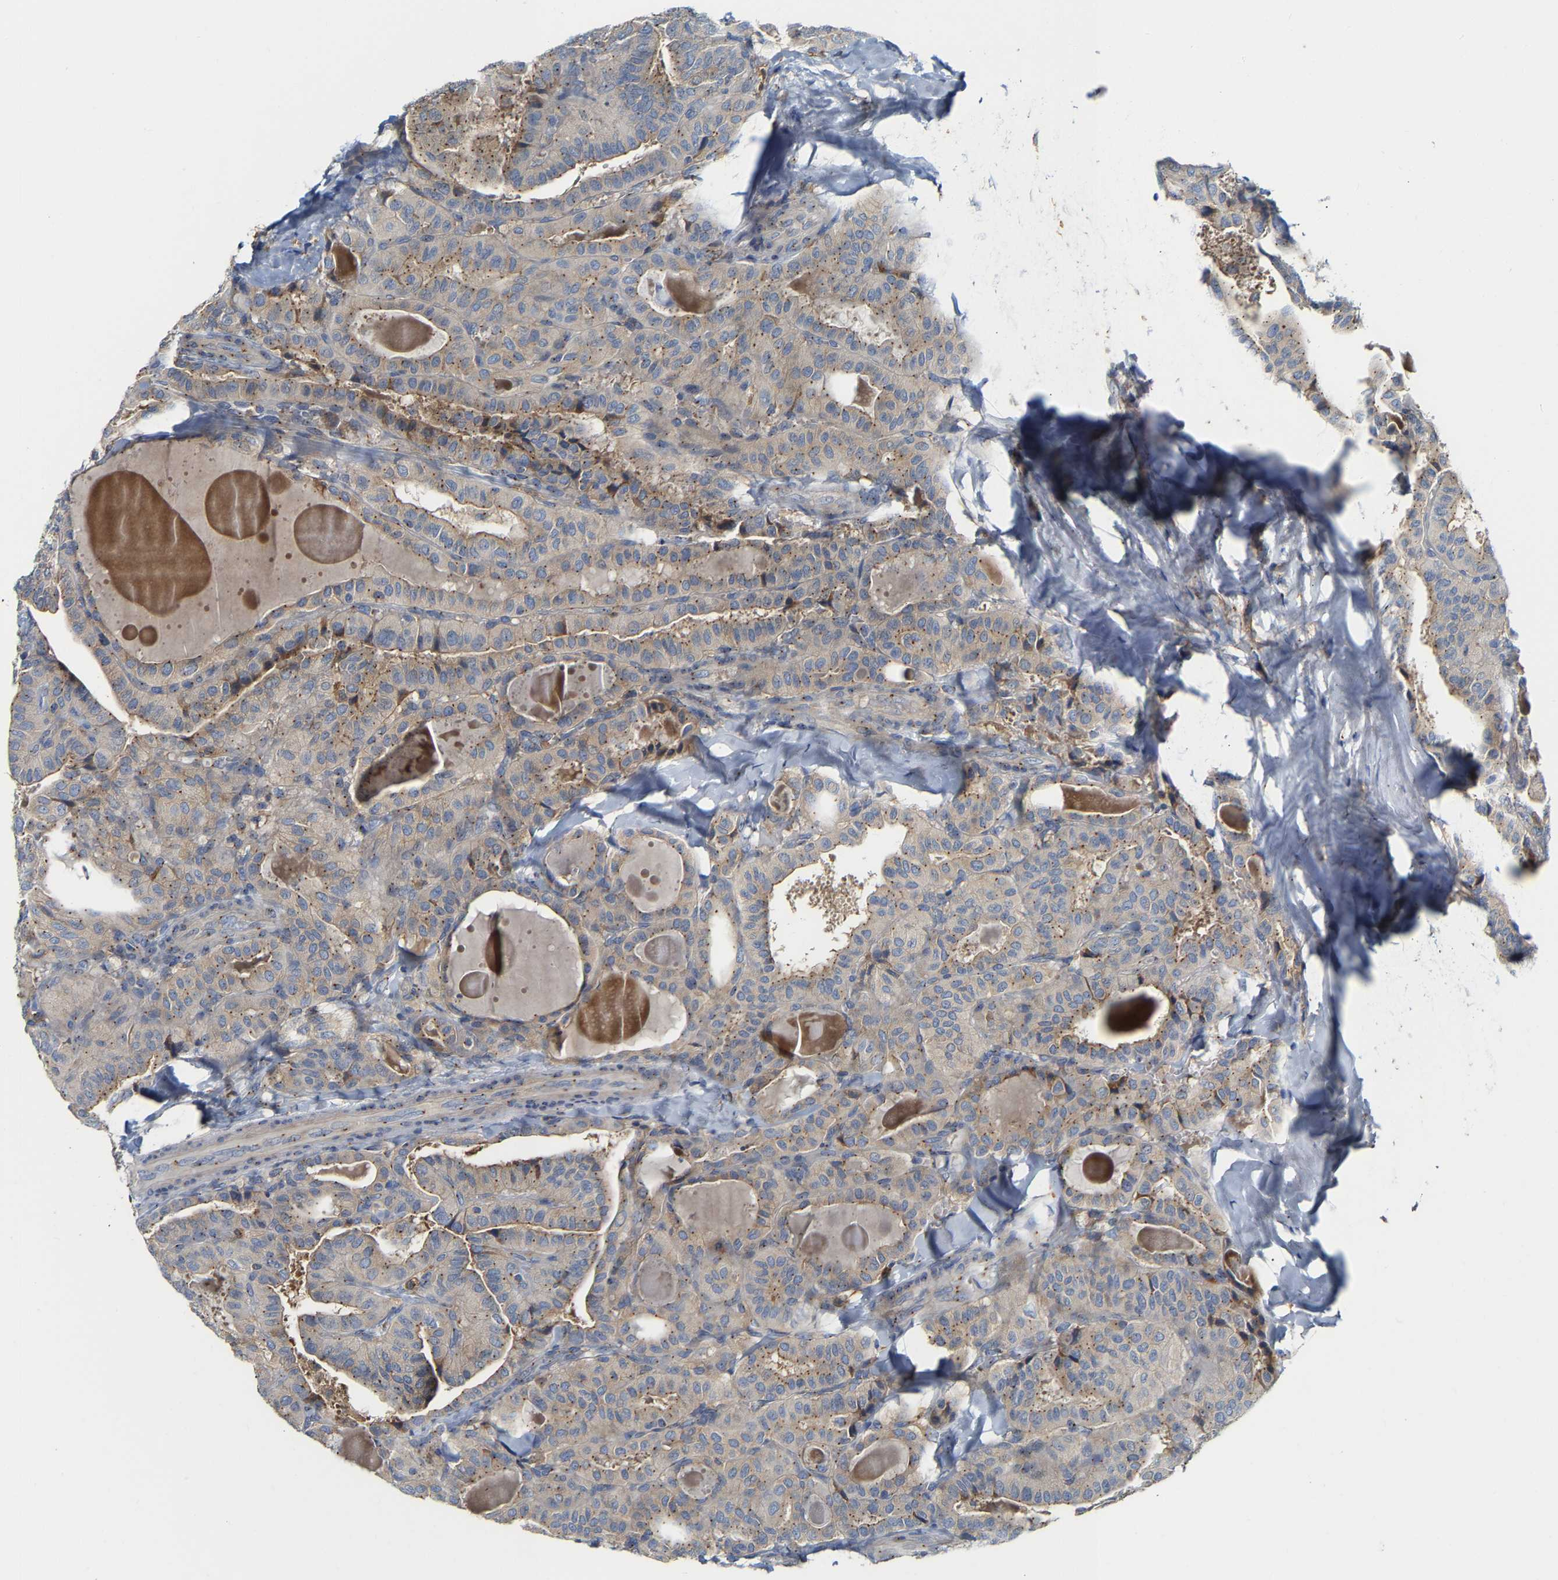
{"staining": {"intensity": "weak", "quantity": ">75%", "location": "cytoplasmic/membranous"}, "tissue": "thyroid cancer", "cell_type": "Tumor cells", "image_type": "cancer", "snomed": [{"axis": "morphology", "description": "Papillary adenocarcinoma, NOS"}, {"axis": "topography", "description": "Thyroid gland"}], "caption": "Brown immunohistochemical staining in human thyroid cancer (papillary adenocarcinoma) displays weak cytoplasmic/membranous staining in about >75% of tumor cells. (Brightfield microscopy of DAB IHC at high magnification).", "gene": "PCNT", "patient": {"sex": "male", "age": 77}}